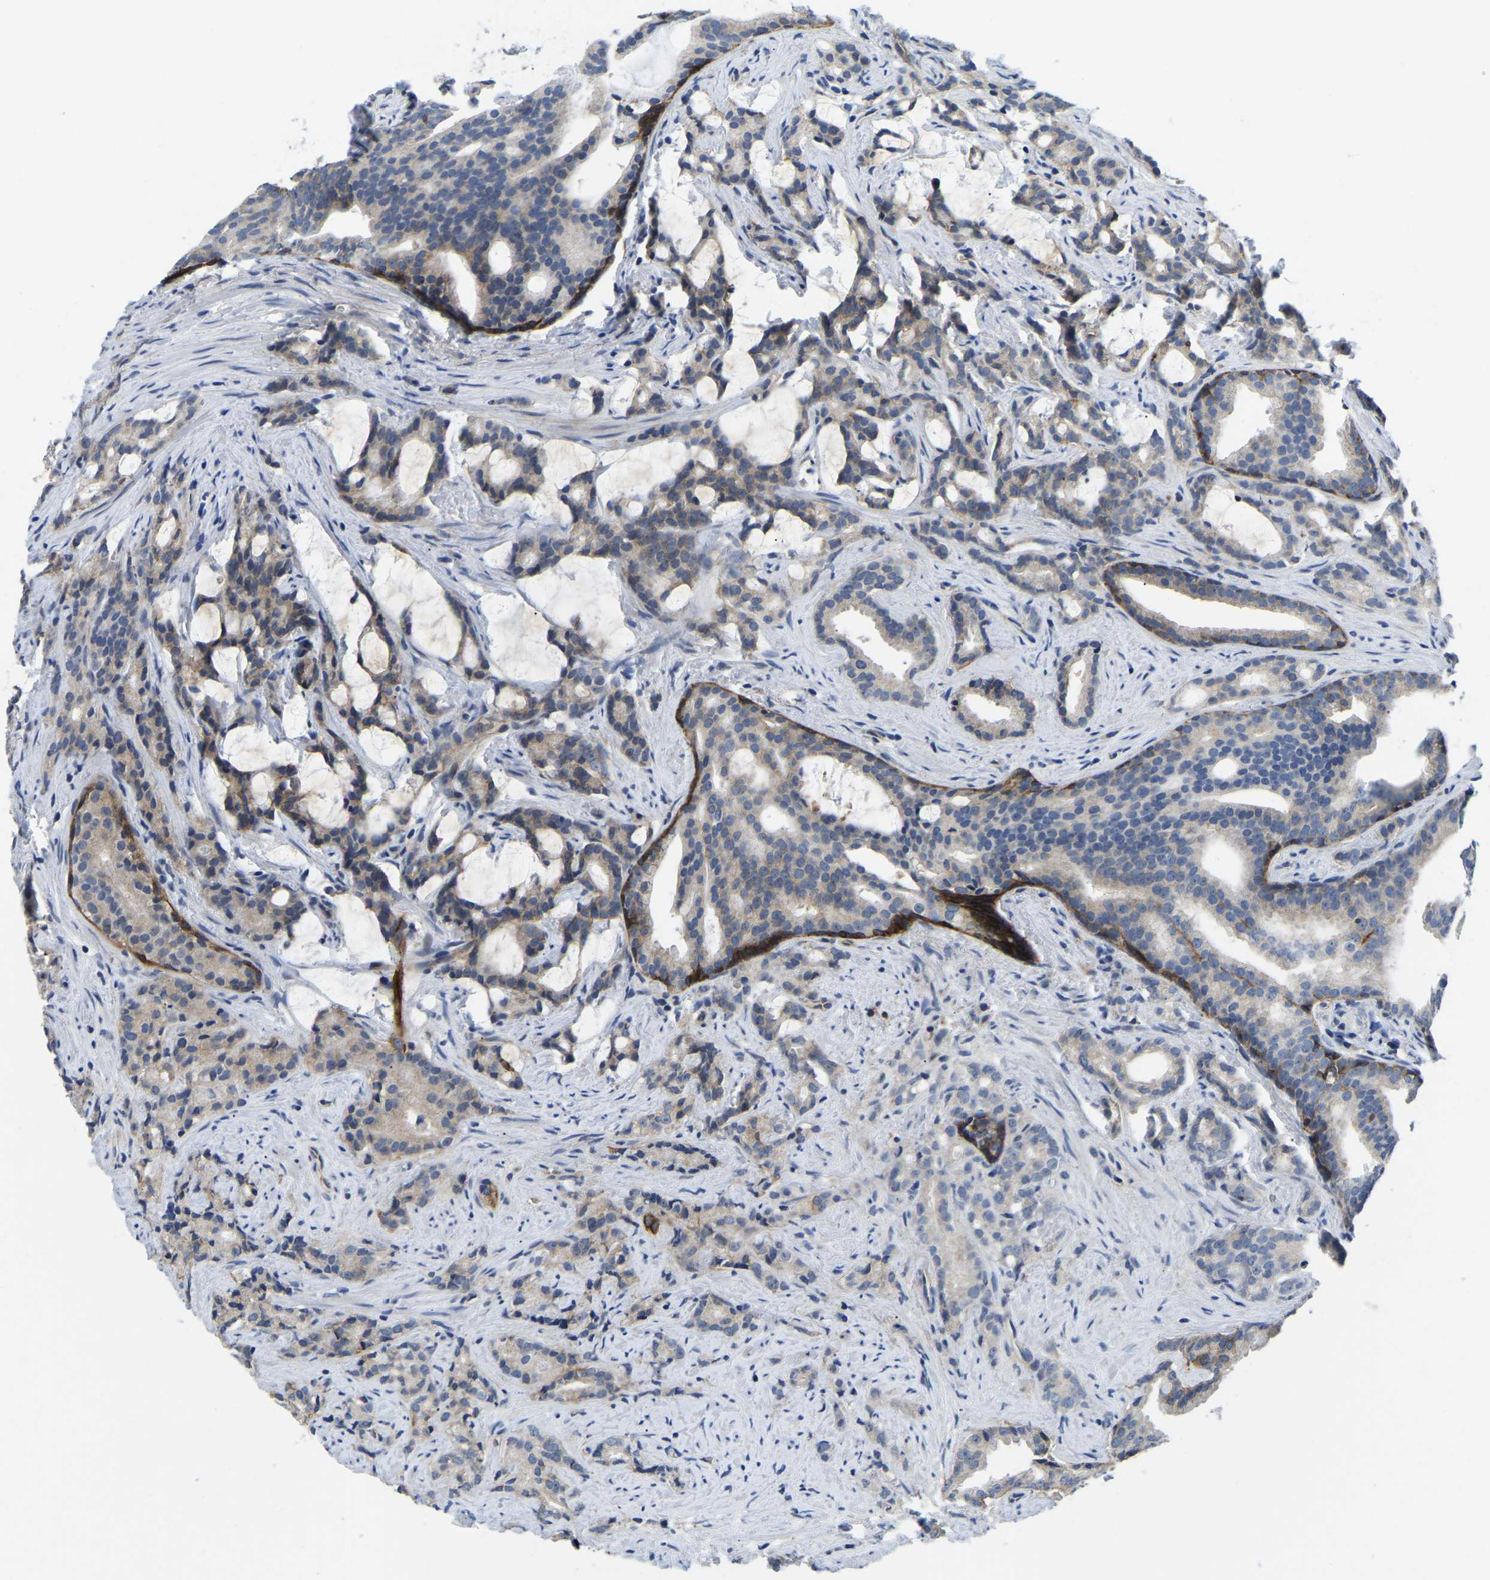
{"staining": {"intensity": "weak", "quantity": "25%-75%", "location": "cytoplasmic/membranous"}, "tissue": "prostate cancer", "cell_type": "Tumor cells", "image_type": "cancer", "snomed": [{"axis": "morphology", "description": "Adenocarcinoma, Low grade"}, {"axis": "topography", "description": "Prostate"}], "caption": "Protein analysis of prostate cancer (adenocarcinoma (low-grade)) tissue shows weak cytoplasmic/membranous expression in approximately 25%-75% of tumor cells.", "gene": "ITGA2", "patient": {"sex": "male", "age": 58}}